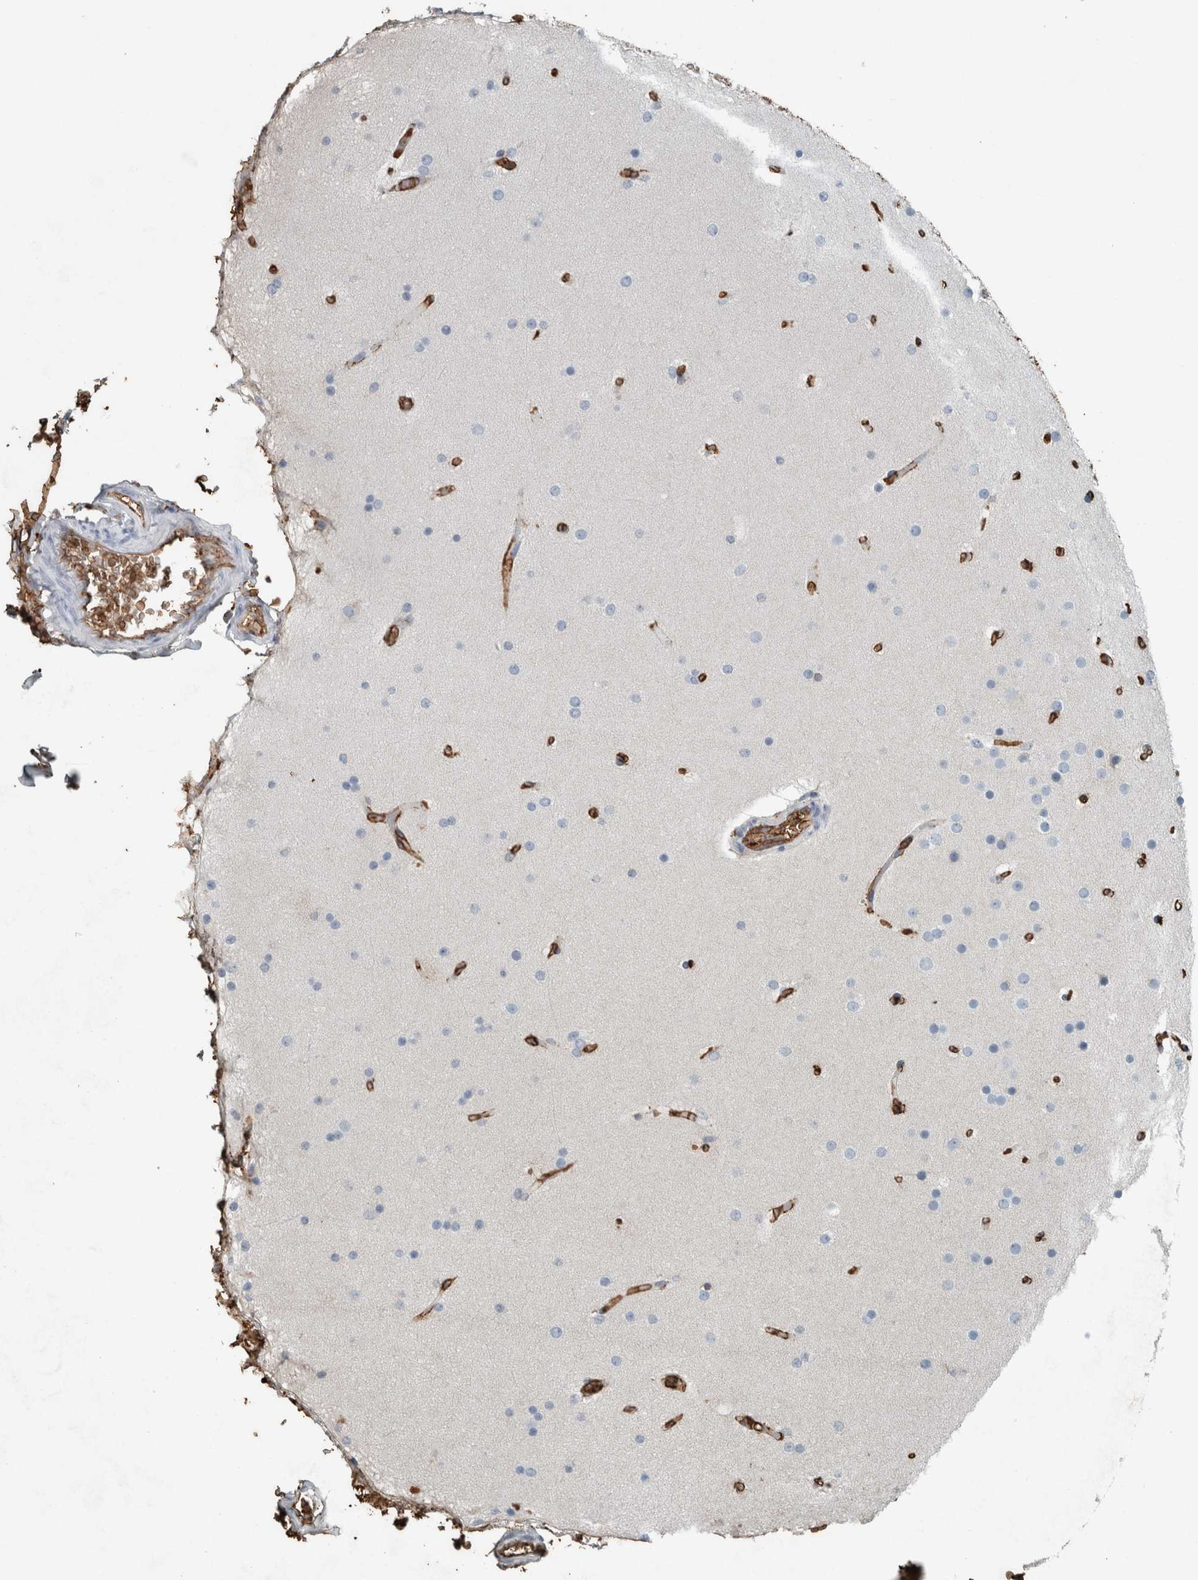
{"staining": {"intensity": "negative", "quantity": "none", "location": "none"}, "tissue": "glioma", "cell_type": "Tumor cells", "image_type": "cancer", "snomed": [{"axis": "morphology", "description": "Glioma, malignant, High grade"}, {"axis": "topography", "description": "Cerebral cortex"}], "caption": "DAB immunohistochemical staining of glioma displays no significant positivity in tumor cells.", "gene": "LBP", "patient": {"sex": "female", "age": 36}}